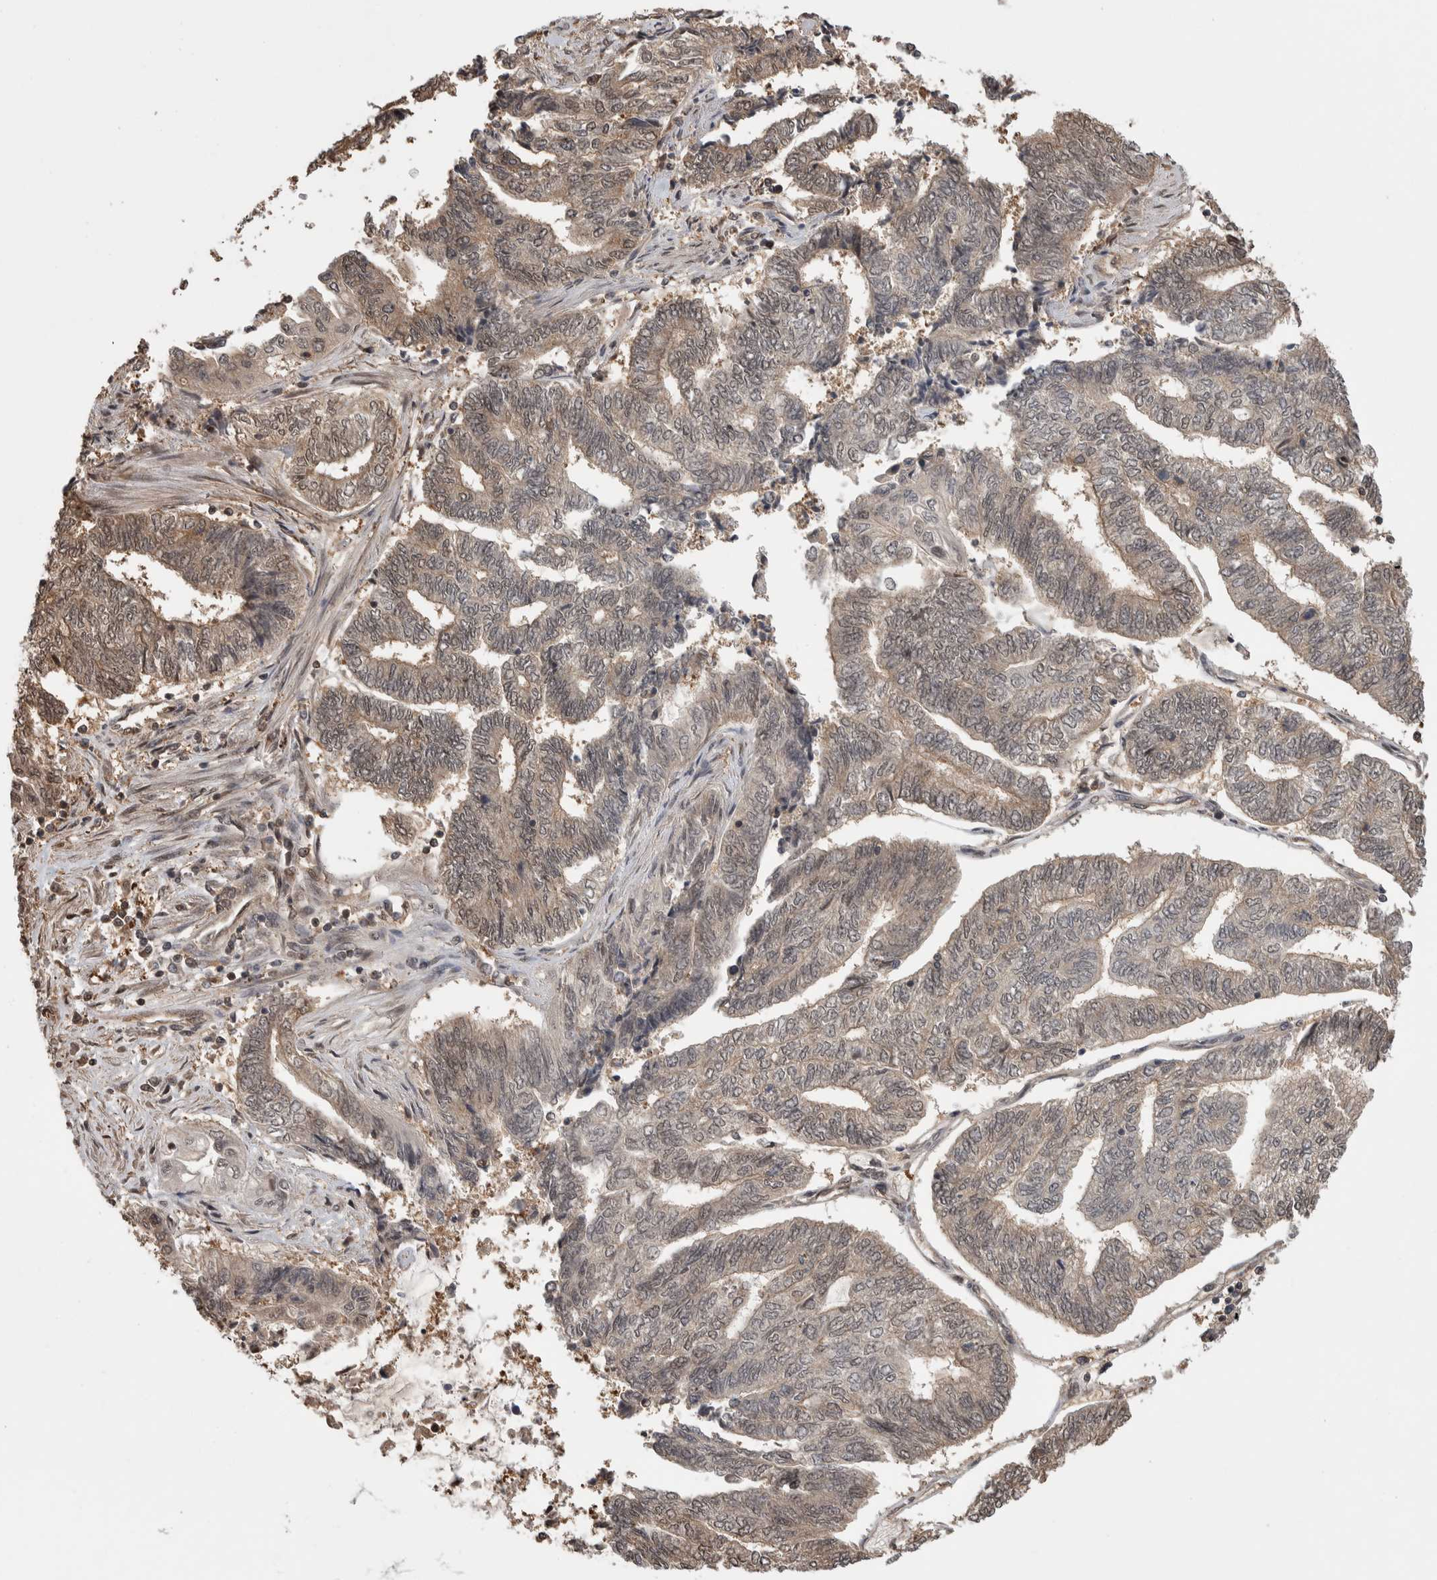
{"staining": {"intensity": "weak", "quantity": ">75%", "location": "cytoplasmic/membranous"}, "tissue": "endometrial cancer", "cell_type": "Tumor cells", "image_type": "cancer", "snomed": [{"axis": "morphology", "description": "Adenocarcinoma, NOS"}, {"axis": "topography", "description": "Uterus"}, {"axis": "topography", "description": "Endometrium"}], "caption": "Weak cytoplasmic/membranous staining for a protein is identified in approximately >75% of tumor cells of adenocarcinoma (endometrial) using immunohistochemistry.", "gene": "ZNF592", "patient": {"sex": "female", "age": 70}}